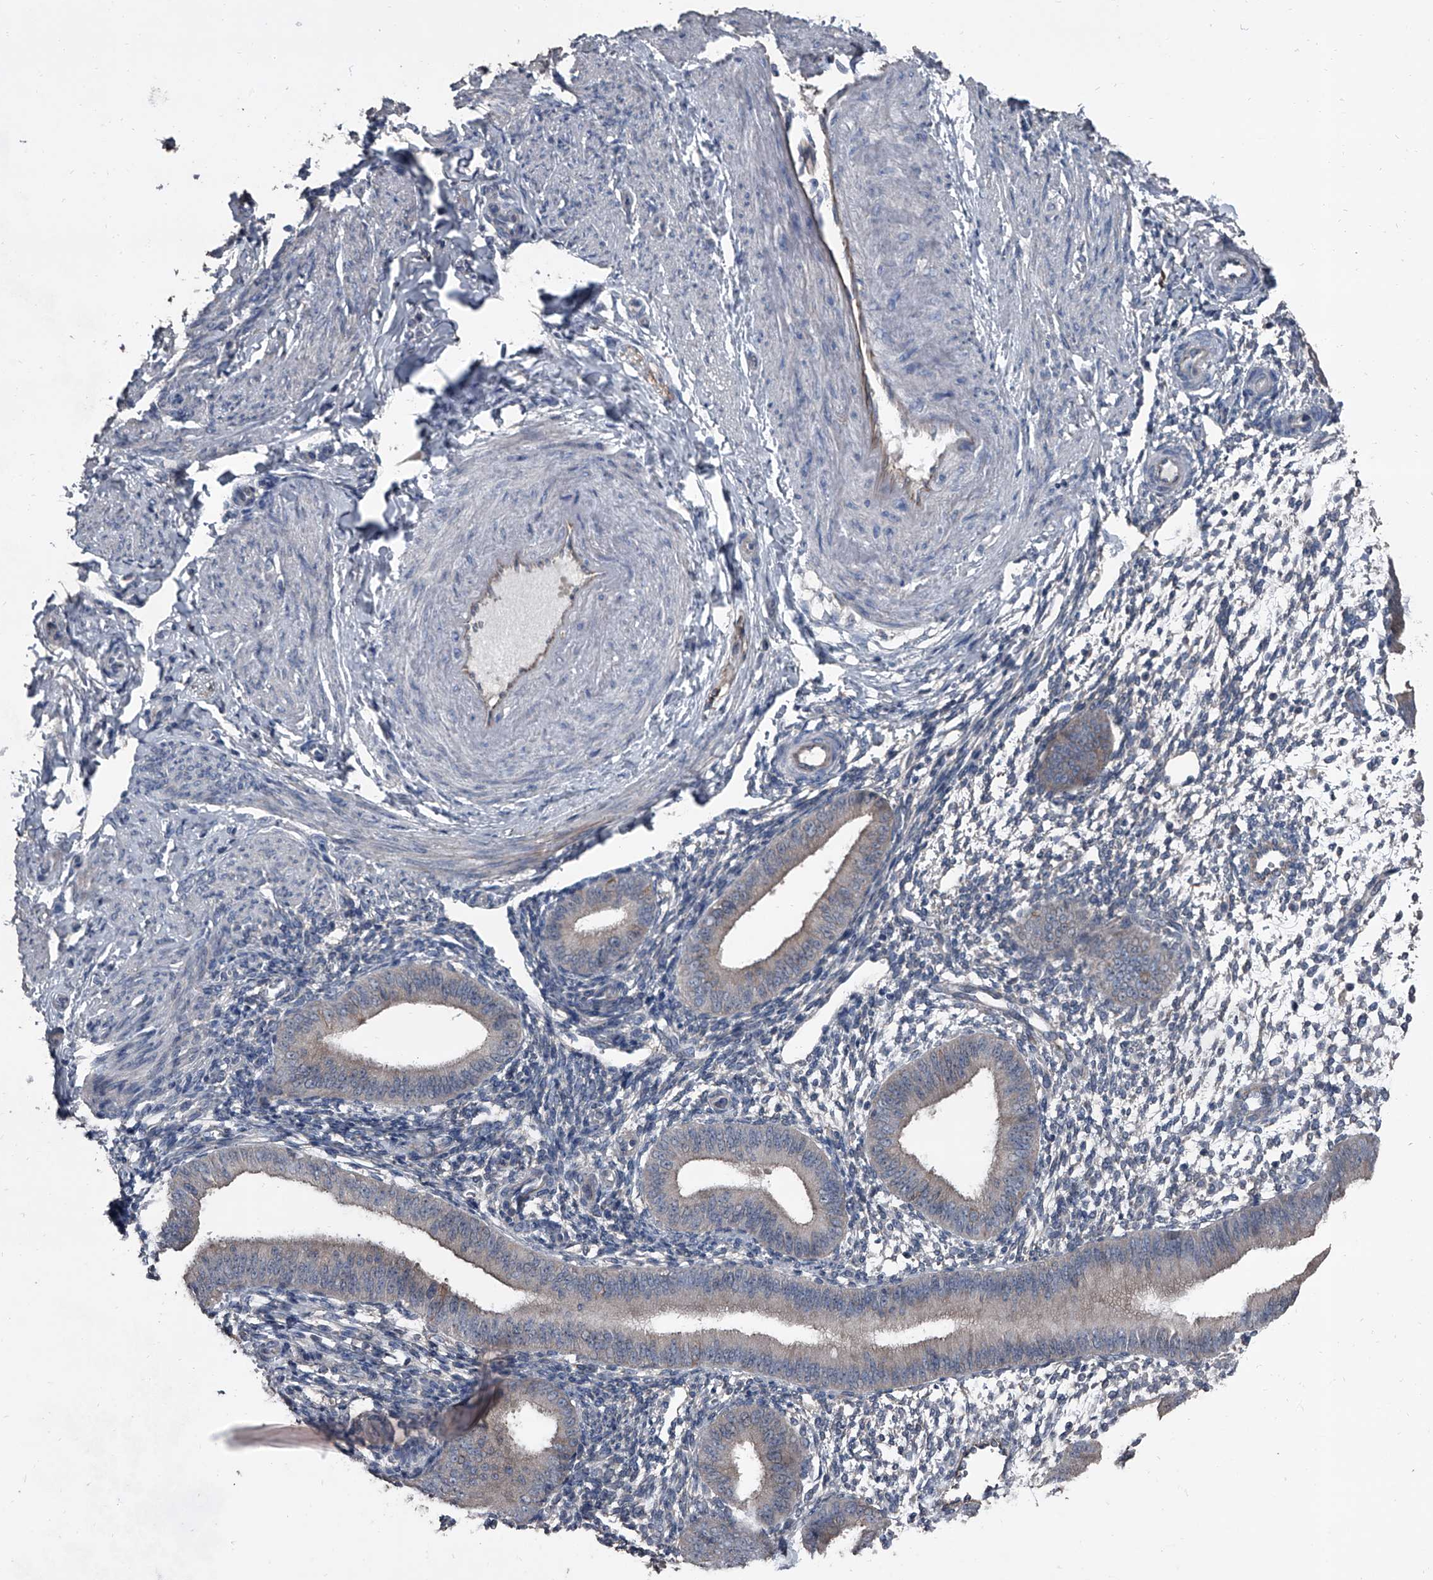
{"staining": {"intensity": "negative", "quantity": "none", "location": "none"}, "tissue": "endometrium", "cell_type": "Cells in endometrial stroma", "image_type": "normal", "snomed": [{"axis": "morphology", "description": "Normal tissue, NOS"}, {"axis": "topography", "description": "Uterus"}, {"axis": "topography", "description": "Endometrium"}], "caption": "Immunohistochemical staining of unremarkable endometrium displays no significant staining in cells in endometrial stroma.", "gene": "OARD1", "patient": {"sex": "female", "age": 48}}